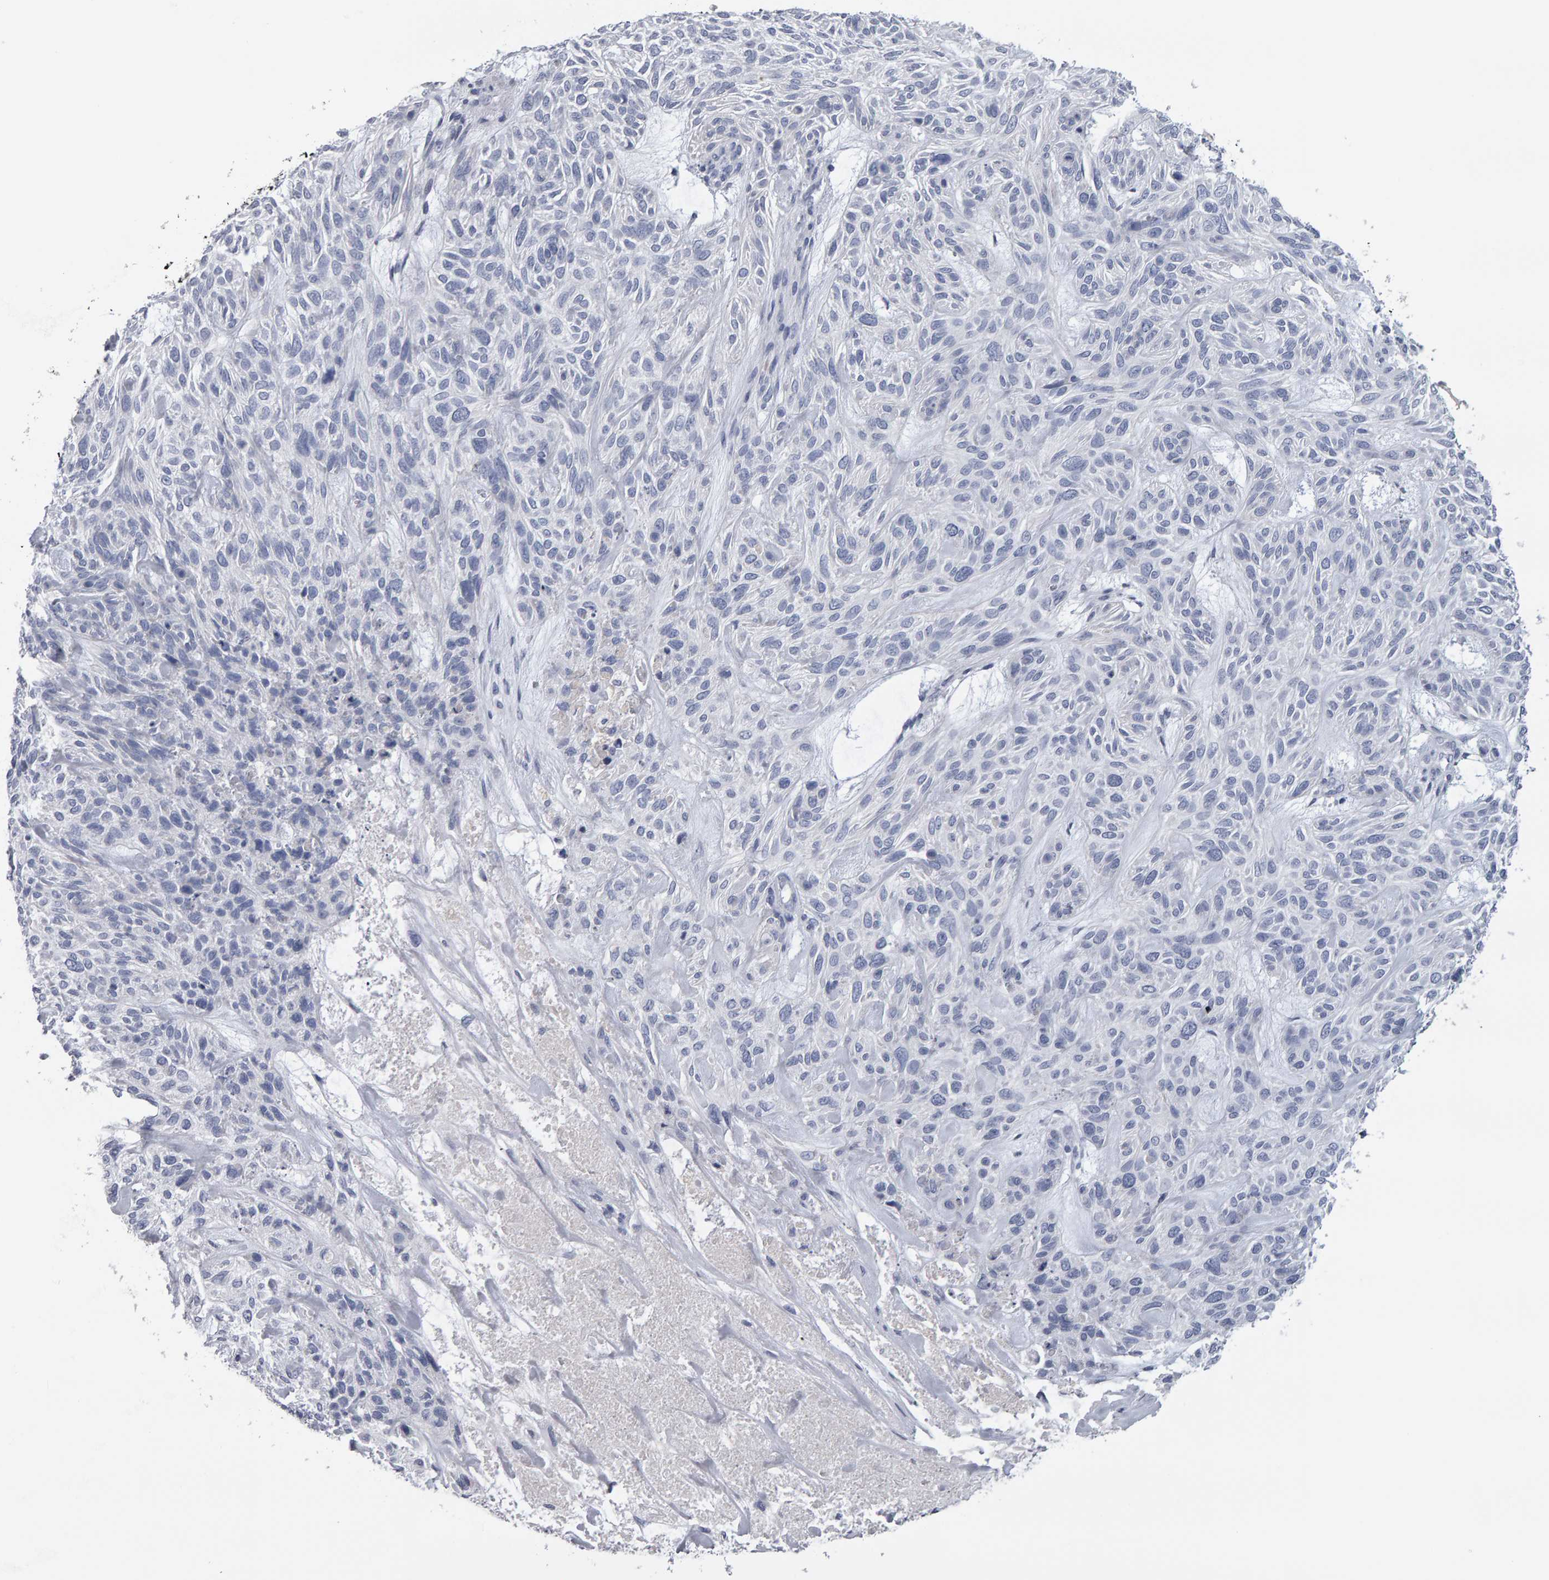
{"staining": {"intensity": "negative", "quantity": "none", "location": "none"}, "tissue": "skin cancer", "cell_type": "Tumor cells", "image_type": "cancer", "snomed": [{"axis": "morphology", "description": "Basal cell carcinoma"}, {"axis": "topography", "description": "Skin"}], "caption": "DAB (3,3'-diaminobenzidine) immunohistochemical staining of skin cancer (basal cell carcinoma) displays no significant positivity in tumor cells.", "gene": "CD38", "patient": {"sex": "male", "age": 55}}